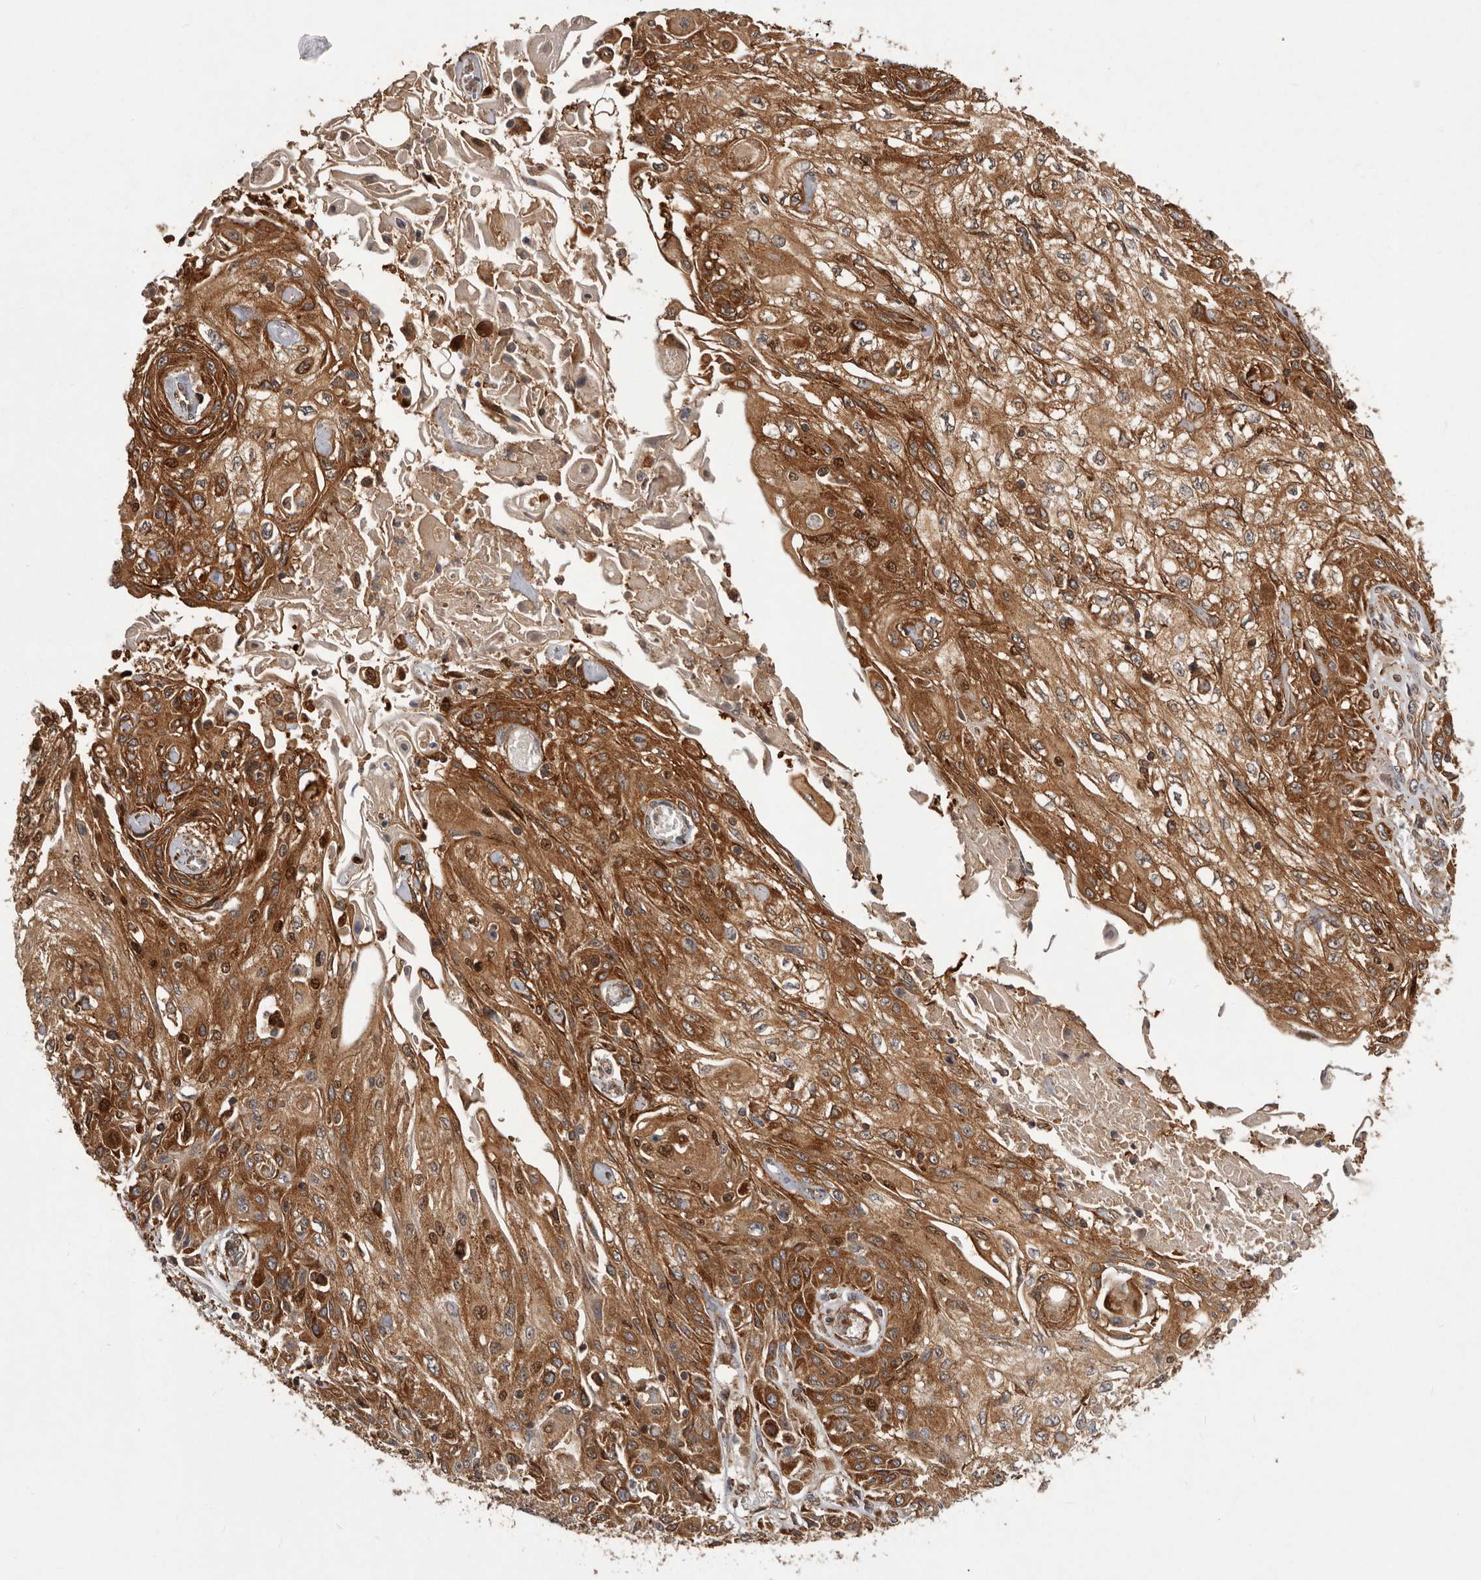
{"staining": {"intensity": "strong", "quantity": ">75%", "location": "cytoplasmic/membranous"}, "tissue": "skin cancer", "cell_type": "Tumor cells", "image_type": "cancer", "snomed": [{"axis": "morphology", "description": "Squamous cell carcinoma, NOS"}, {"axis": "morphology", "description": "Squamous cell carcinoma, metastatic, NOS"}, {"axis": "topography", "description": "Skin"}, {"axis": "topography", "description": "Lymph node"}], "caption": "Human squamous cell carcinoma (skin) stained for a protein (brown) exhibits strong cytoplasmic/membranous positive positivity in about >75% of tumor cells.", "gene": "SLC22A3", "patient": {"sex": "male", "age": 75}}